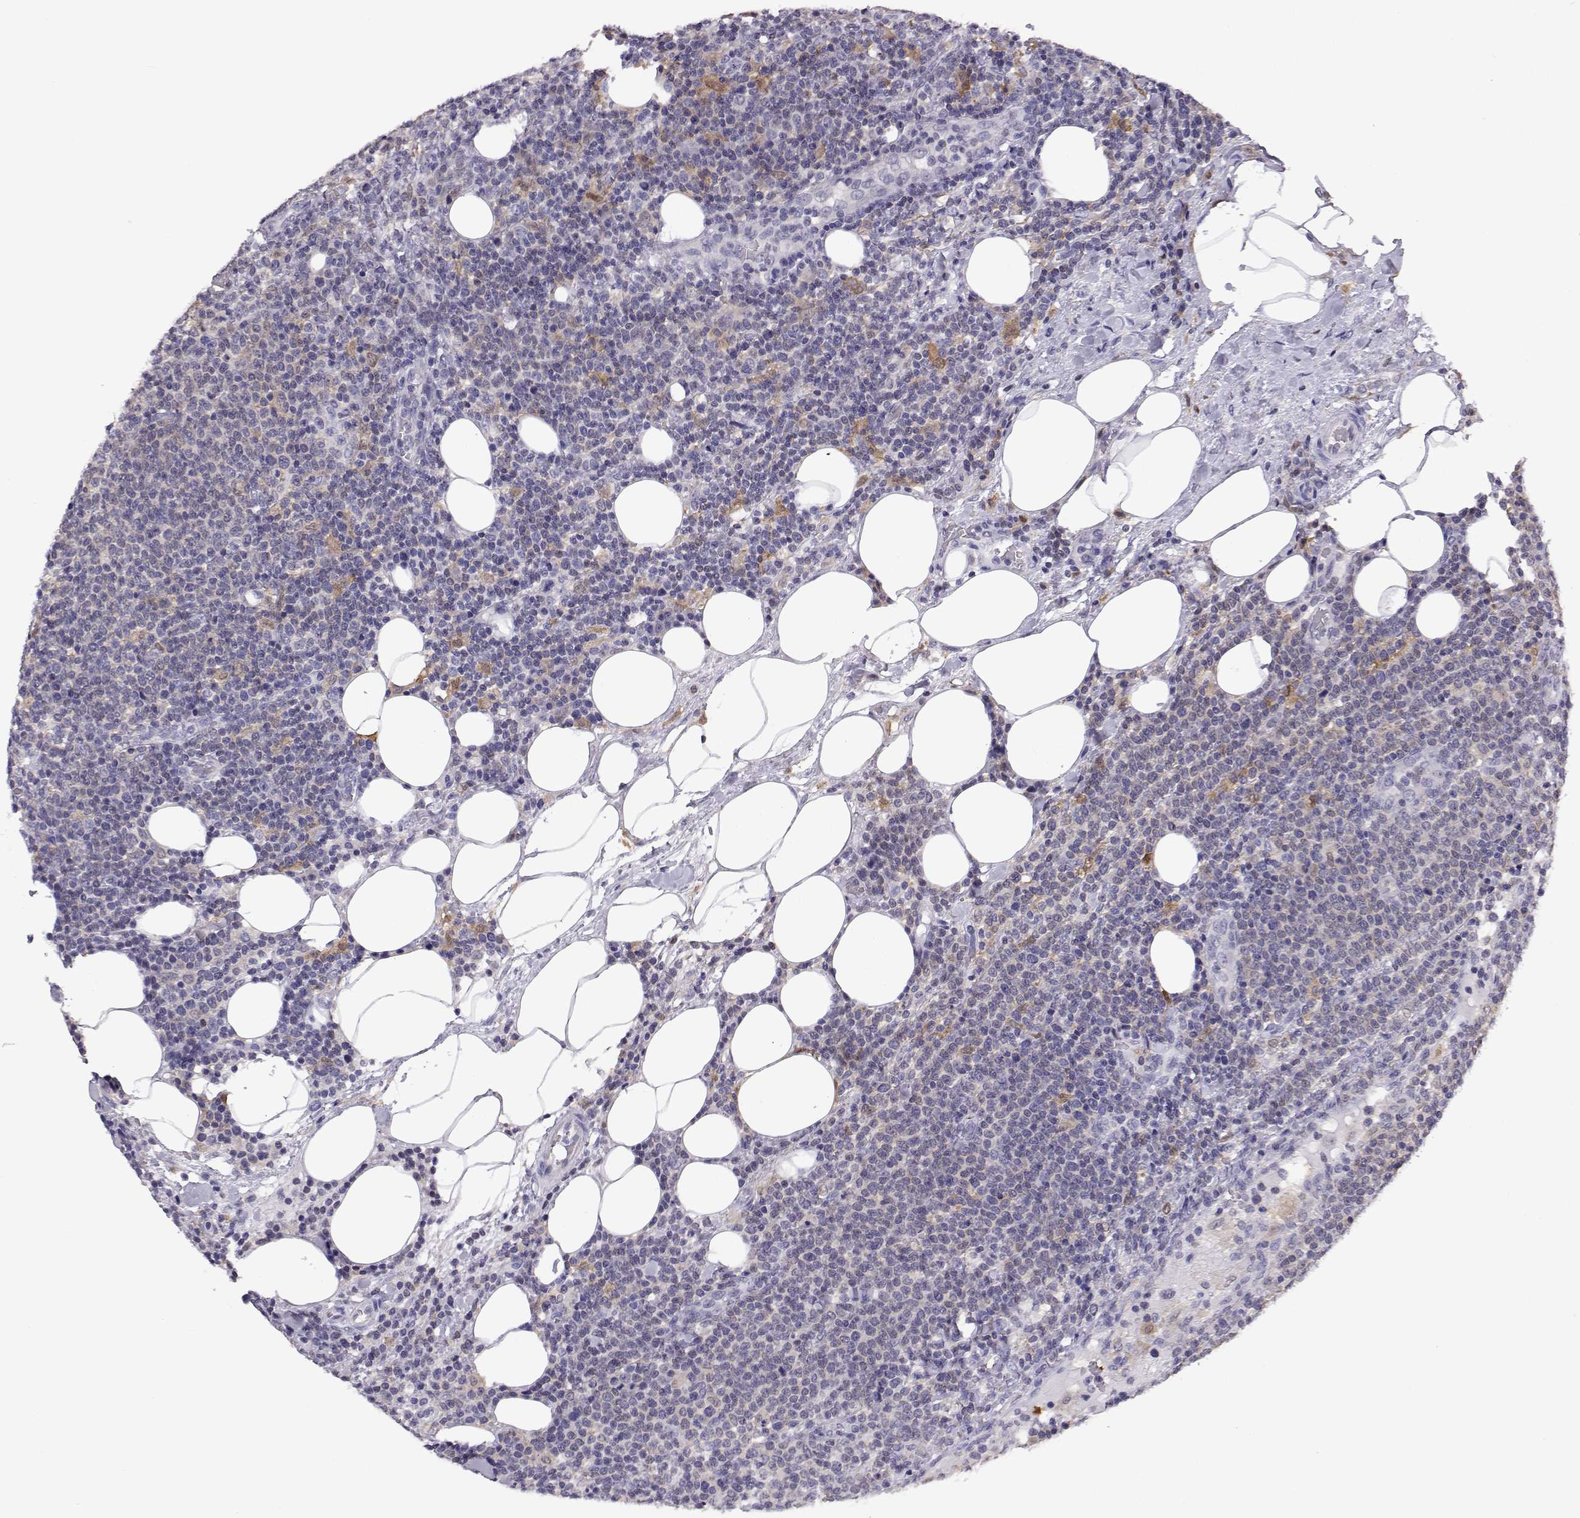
{"staining": {"intensity": "weak", "quantity": "<25%", "location": "cytoplasmic/membranous"}, "tissue": "lymphoma", "cell_type": "Tumor cells", "image_type": "cancer", "snomed": [{"axis": "morphology", "description": "Malignant lymphoma, non-Hodgkin's type, High grade"}, {"axis": "topography", "description": "Lymph node"}], "caption": "This image is of lymphoma stained with IHC to label a protein in brown with the nuclei are counter-stained blue. There is no positivity in tumor cells.", "gene": "AKR1B1", "patient": {"sex": "male", "age": 61}}